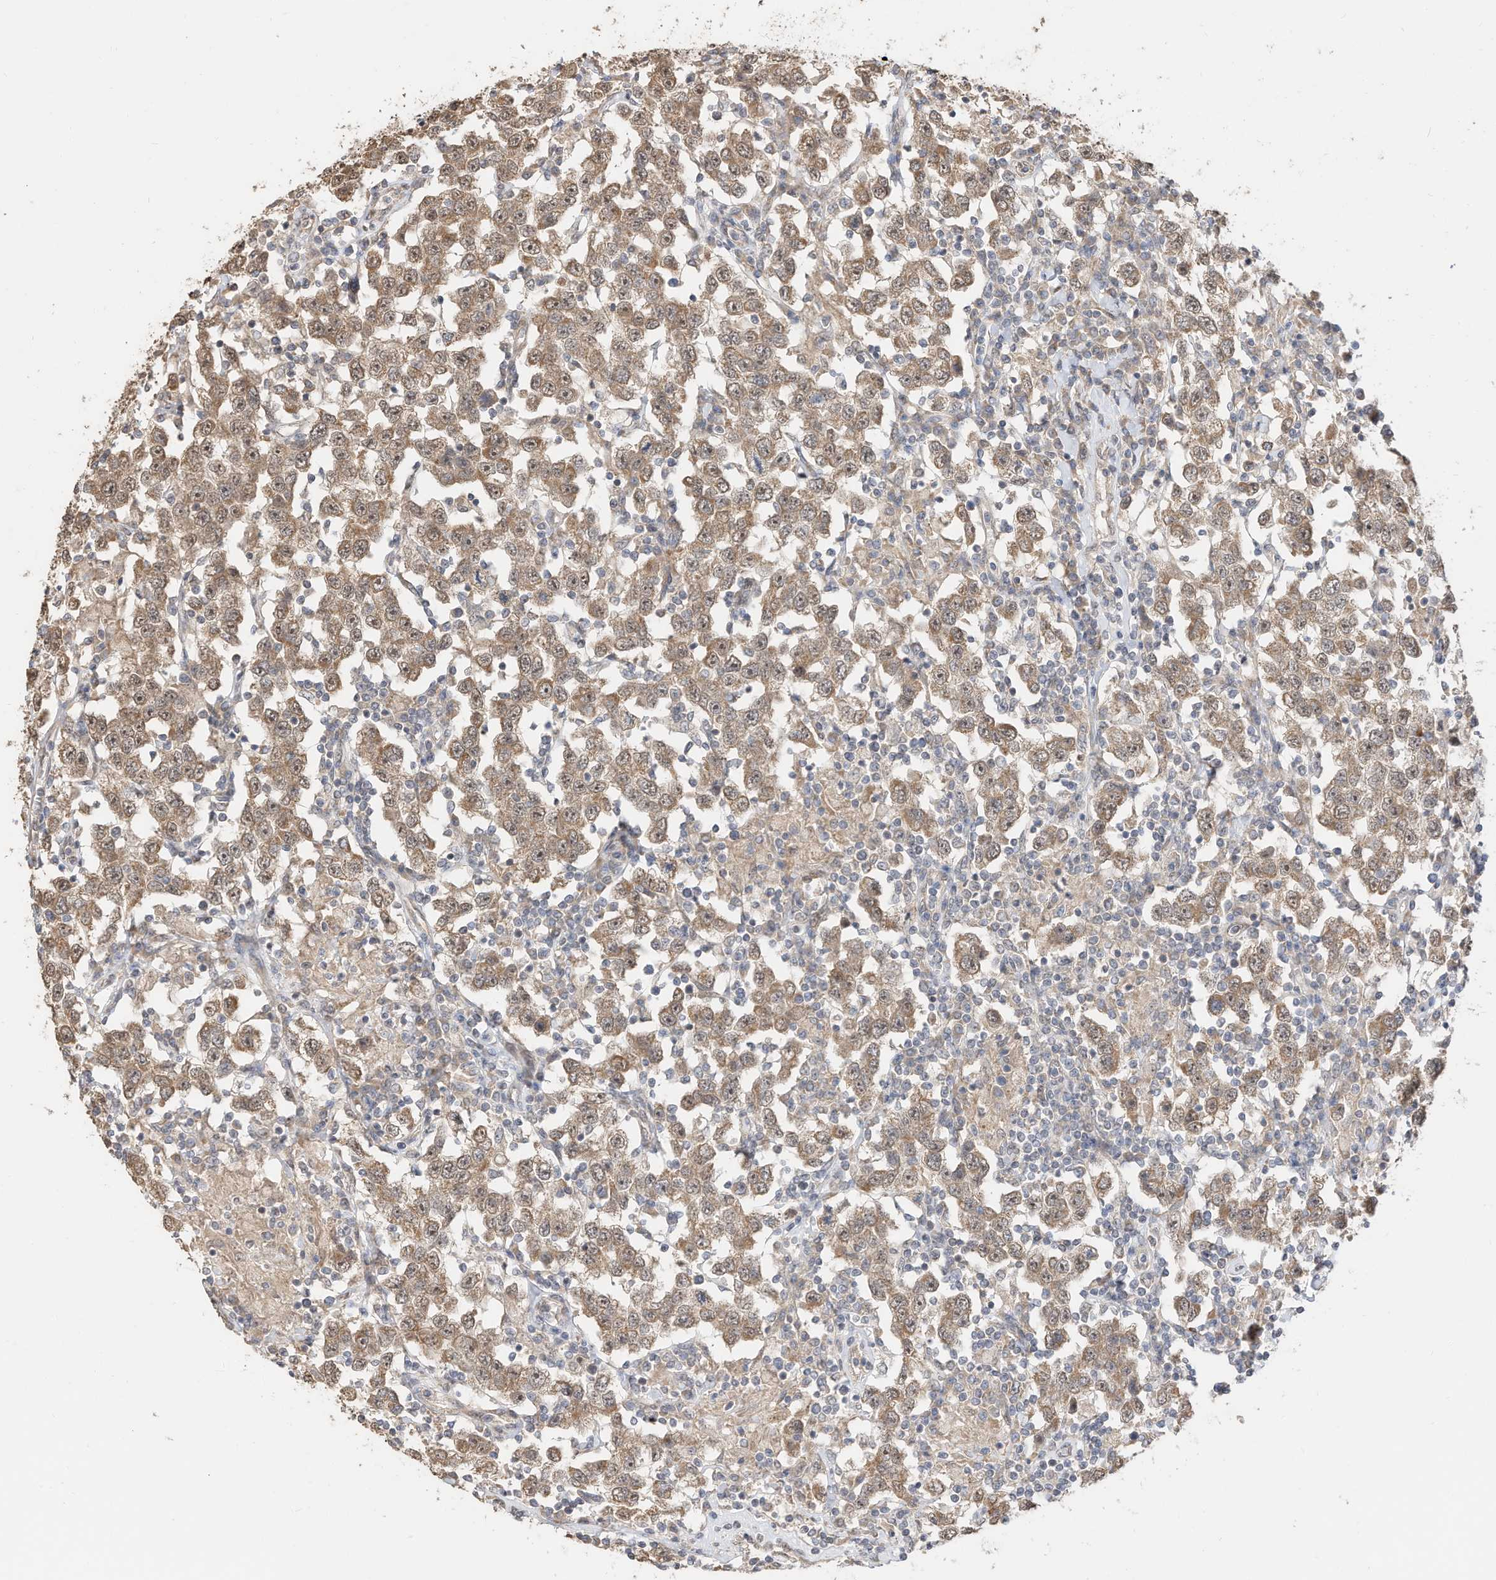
{"staining": {"intensity": "moderate", "quantity": ">75%", "location": "cytoplasmic/membranous"}, "tissue": "testis cancer", "cell_type": "Tumor cells", "image_type": "cancer", "snomed": [{"axis": "morphology", "description": "Seminoma, NOS"}, {"axis": "topography", "description": "Testis"}], "caption": "Moderate cytoplasmic/membranous protein staining is seen in approximately >75% of tumor cells in seminoma (testis). The staining was performed using DAB, with brown indicating positive protein expression. Nuclei are stained blue with hematoxylin.", "gene": "CAGE1", "patient": {"sex": "male", "age": 41}}